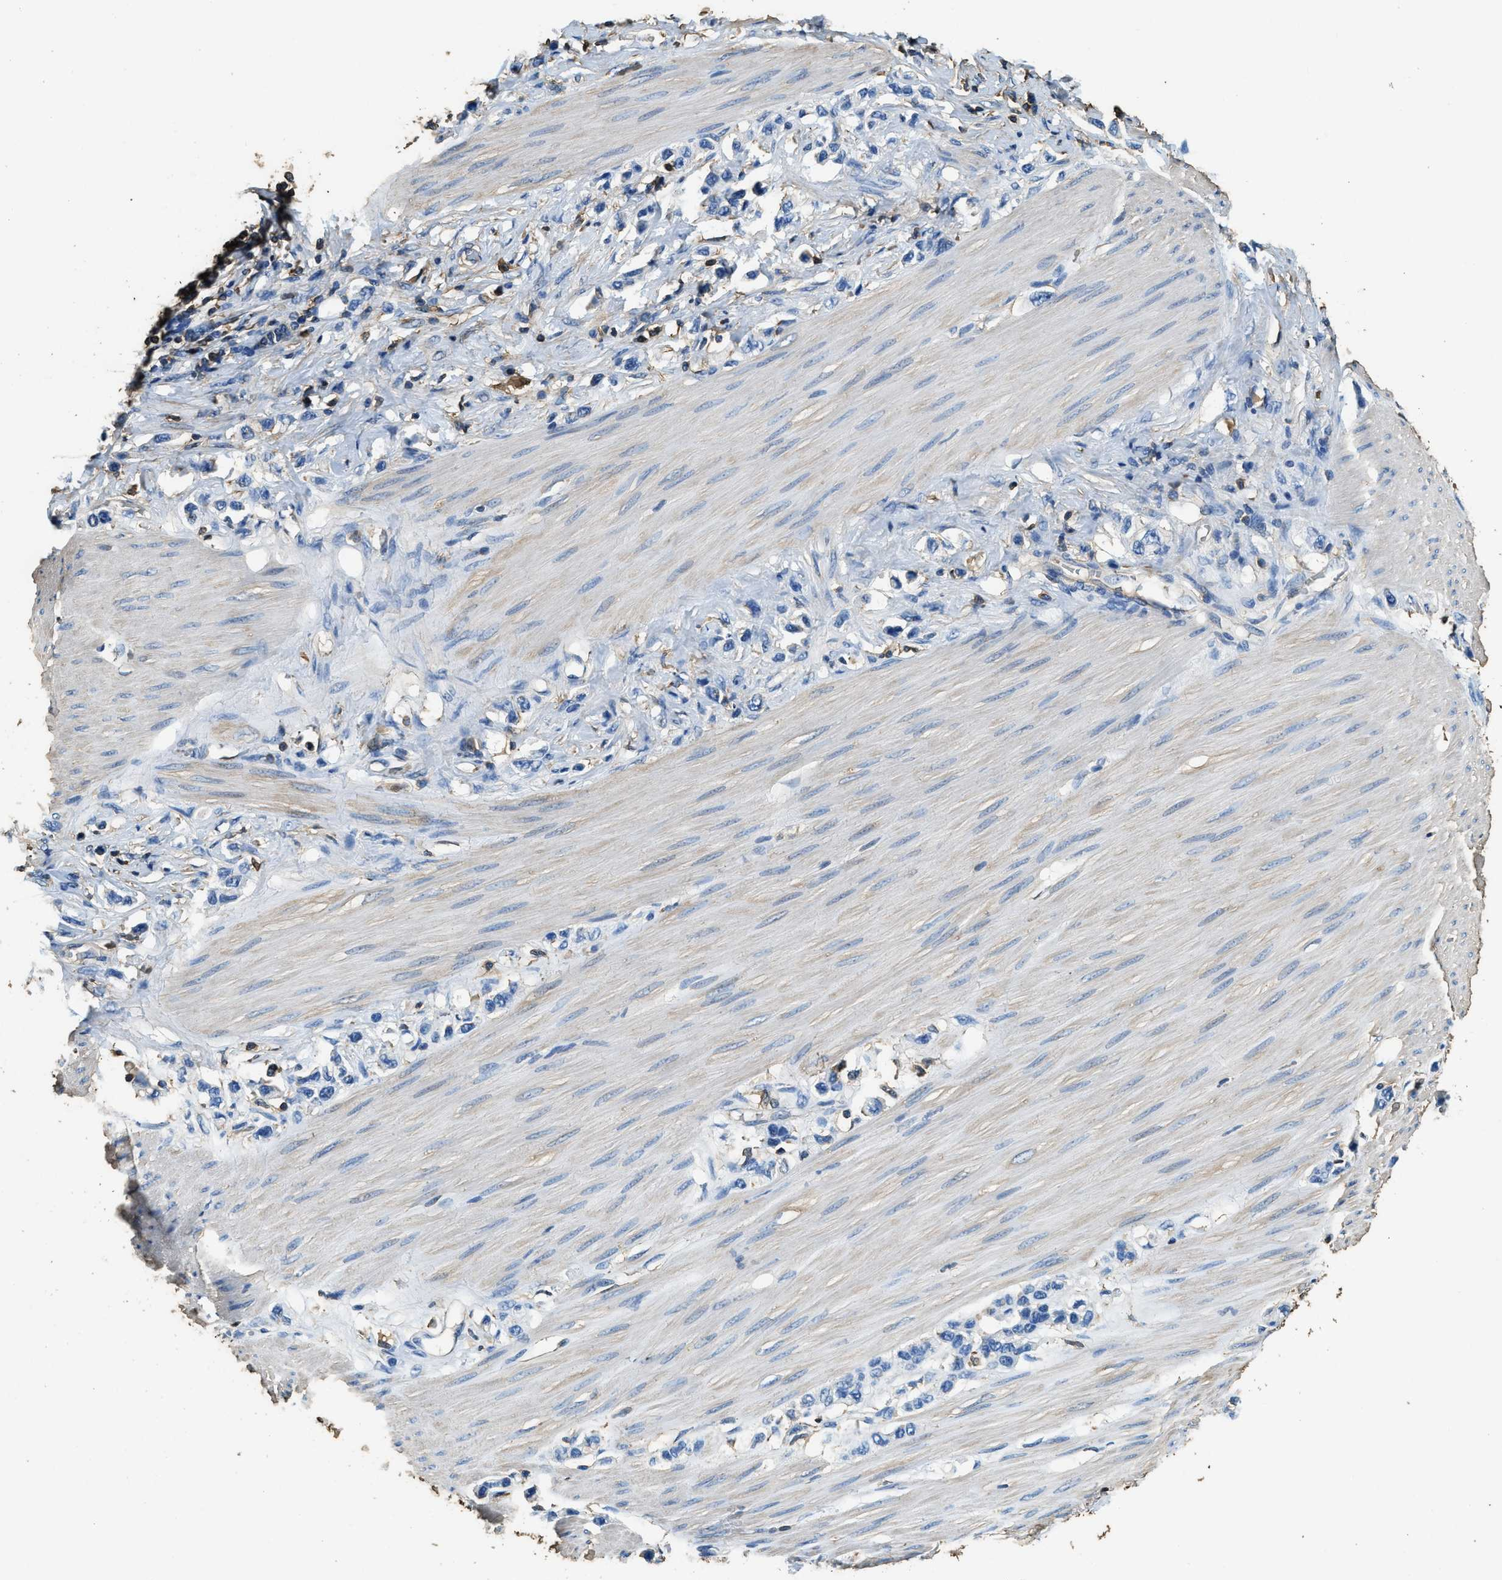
{"staining": {"intensity": "negative", "quantity": "none", "location": "none"}, "tissue": "stomach cancer", "cell_type": "Tumor cells", "image_type": "cancer", "snomed": [{"axis": "morphology", "description": "Adenocarcinoma, NOS"}, {"axis": "topography", "description": "Stomach"}], "caption": "Immunohistochemistry (IHC) of stomach cancer reveals no expression in tumor cells.", "gene": "ACCS", "patient": {"sex": "female", "age": 65}}